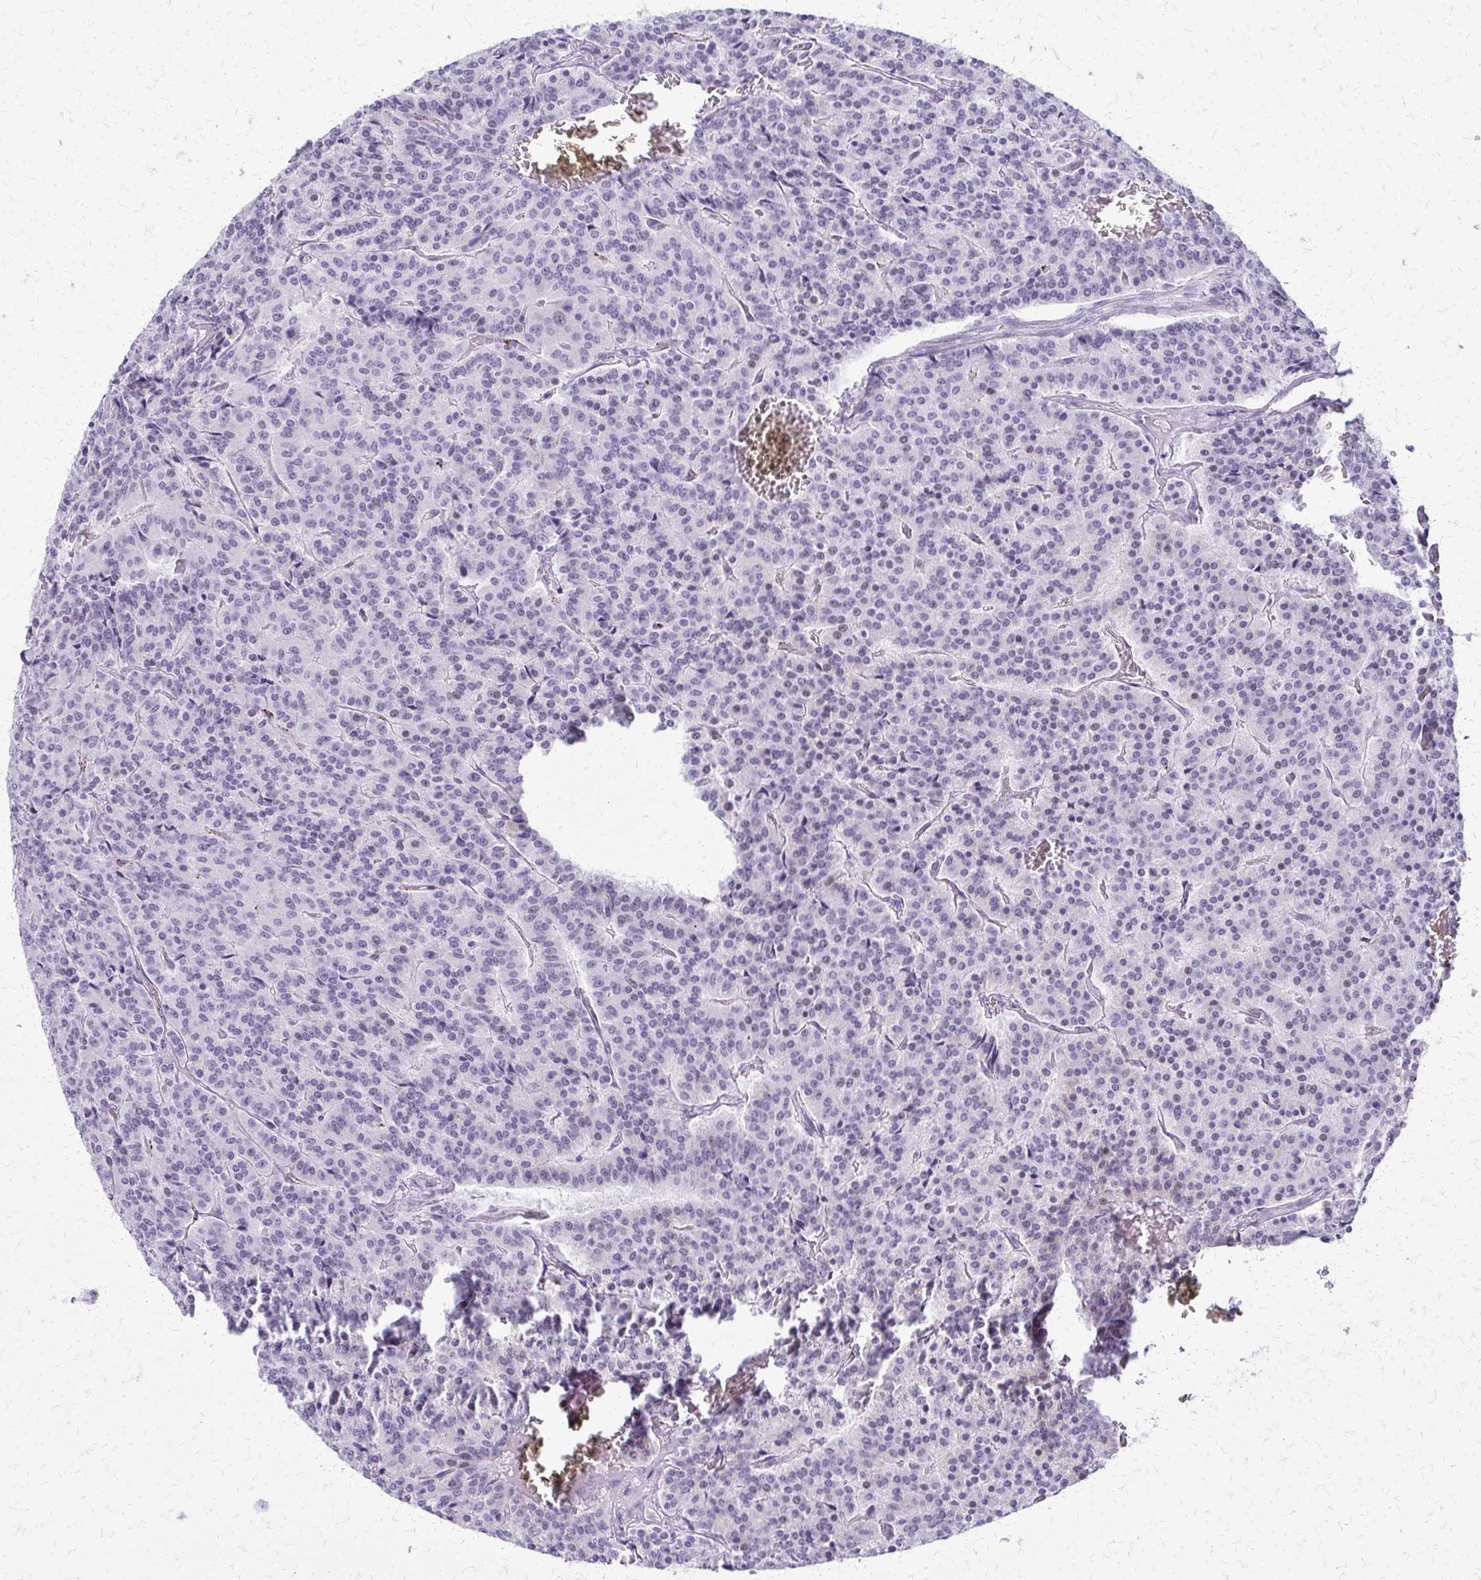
{"staining": {"intensity": "negative", "quantity": "none", "location": "none"}, "tissue": "carcinoid", "cell_type": "Tumor cells", "image_type": "cancer", "snomed": [{"axis": "morphology", "description": "Carcinoid, malignant, NOS"}, {"axis": "topography", "description": "Lung"}], "caption": "The histopathology image shows no staining of tumor cells in carcinoid. (DAB (3,3'-diaminobenzidine) immunohistochemistry (IHC) visualized using brightfield microscopy, high magnification).", "gene": "FAM162B", "patient": {"sex": "male", "age": 70}}